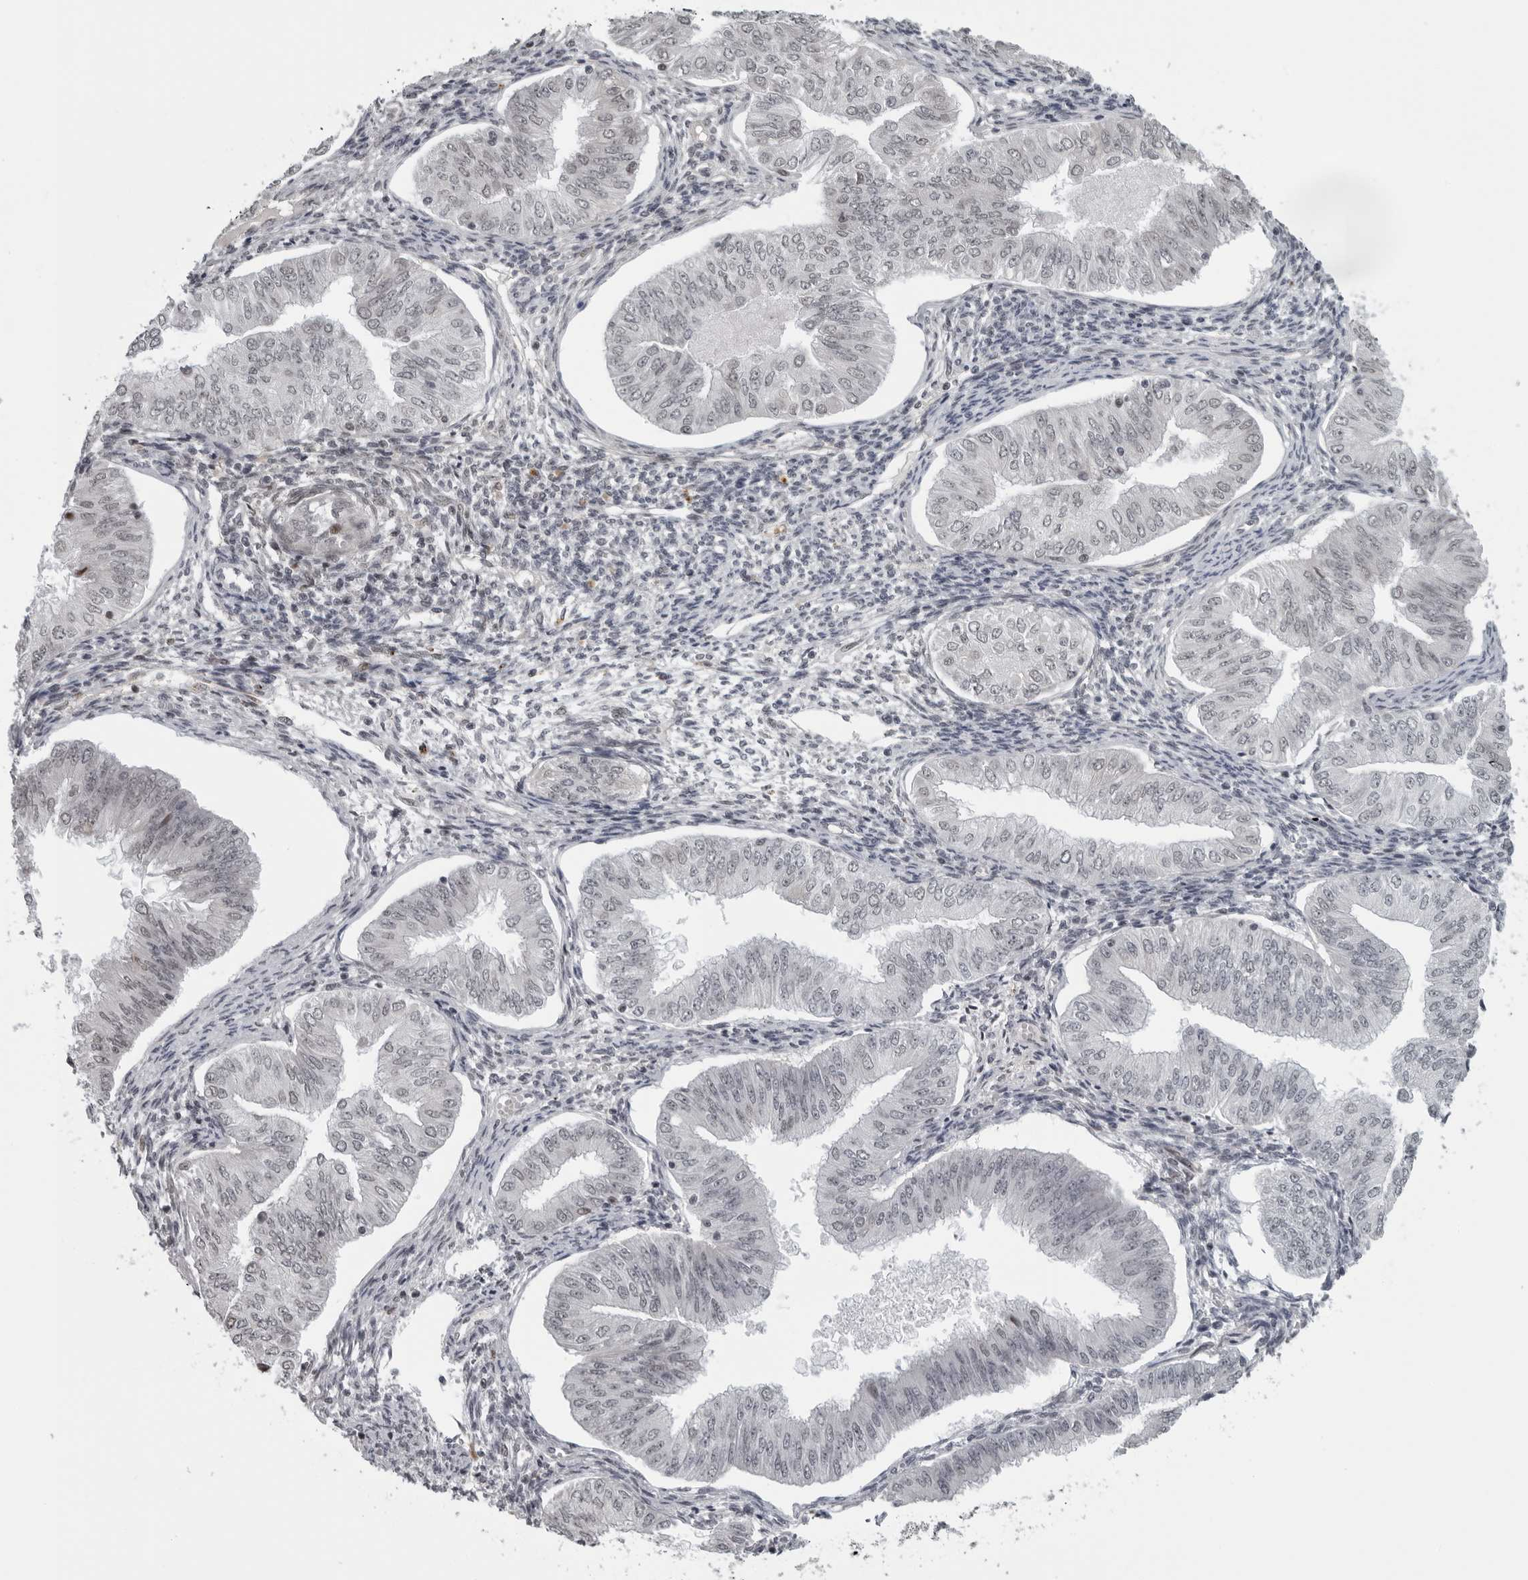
{"staining": {"intensity": "negative", "quantity": "none", "location": "none"}, "tissue": "endometrial cancer", "cell_type": "Tumor cells", "image_type": "cancer", "snomed": [{"axis": "morphology", "description": "Normal tissue, NOS"}, {"axis": "morphology", "description": "Adenocarcinoma, NOS"}, {"axis": "topography", "description": "Endometrium"}], "caption": "This is an IHC image of human adenocarcinoma (endometrial). There is no positivity in tumor cells.", "gene": "MAF", "patient": {"sex": "female", "age": 53}}